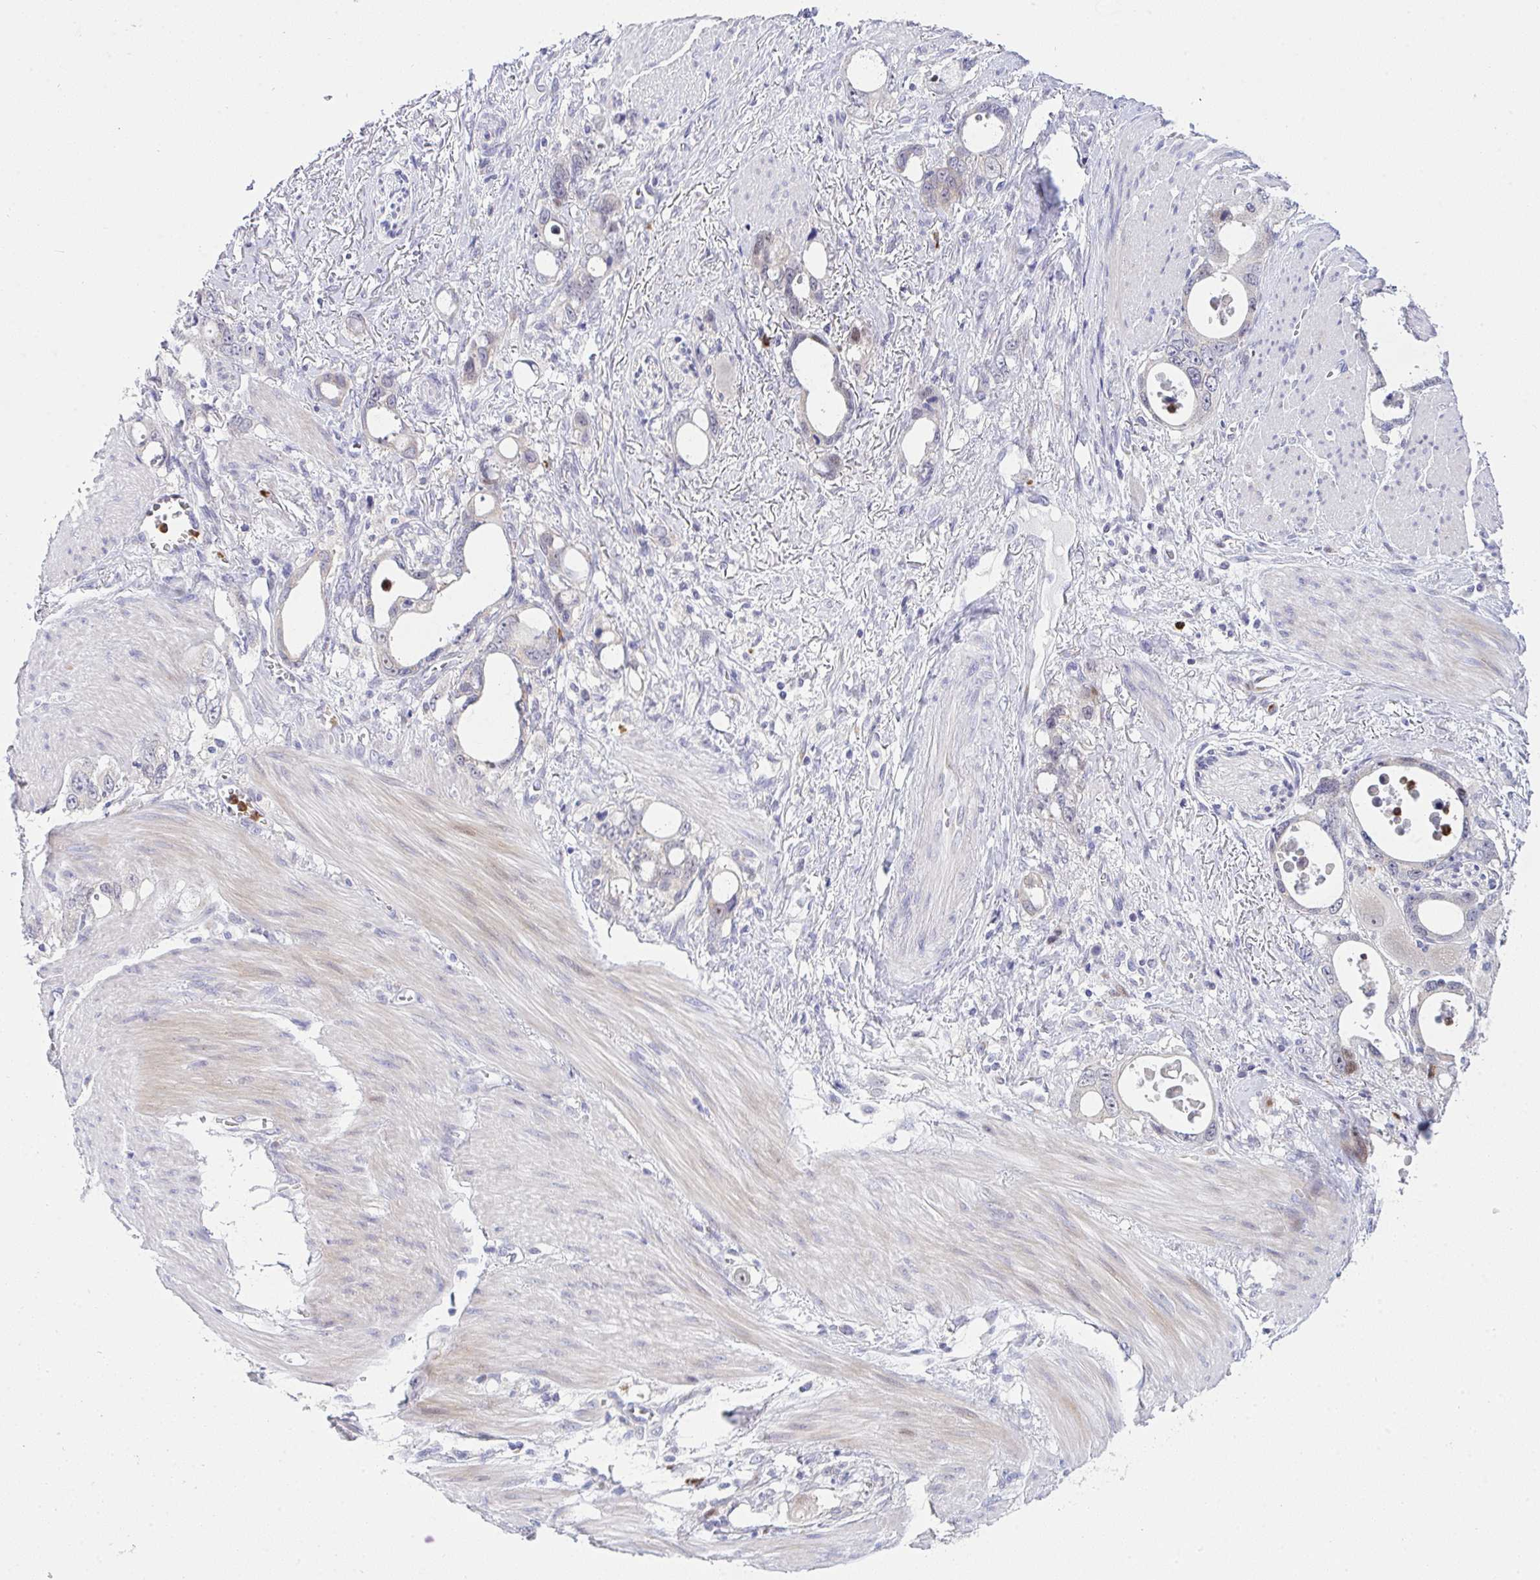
{"staining": {"intensity": "moderate", "quantity": "<25%", "location": "cytoplasmic/membranous"}, "tissue": "stomach cancer", "cell_type": "Tumor cells", "image_type": "cancer", "snomed": [{"axis": "morphology", "description": "Adenocarcinoma, NOS"}, {"axis": "topography", "description": "Stomach, upper"}], "caption": "IHC (DAB (3,3'-diaminobenzidine)) staining of stomach cancer displays moderate cytoplasmic/membranous protein expression in approximately <25% of tumor cells.", "gene": "ZNF554", "patient": {"sex": "male", "age": 74}}